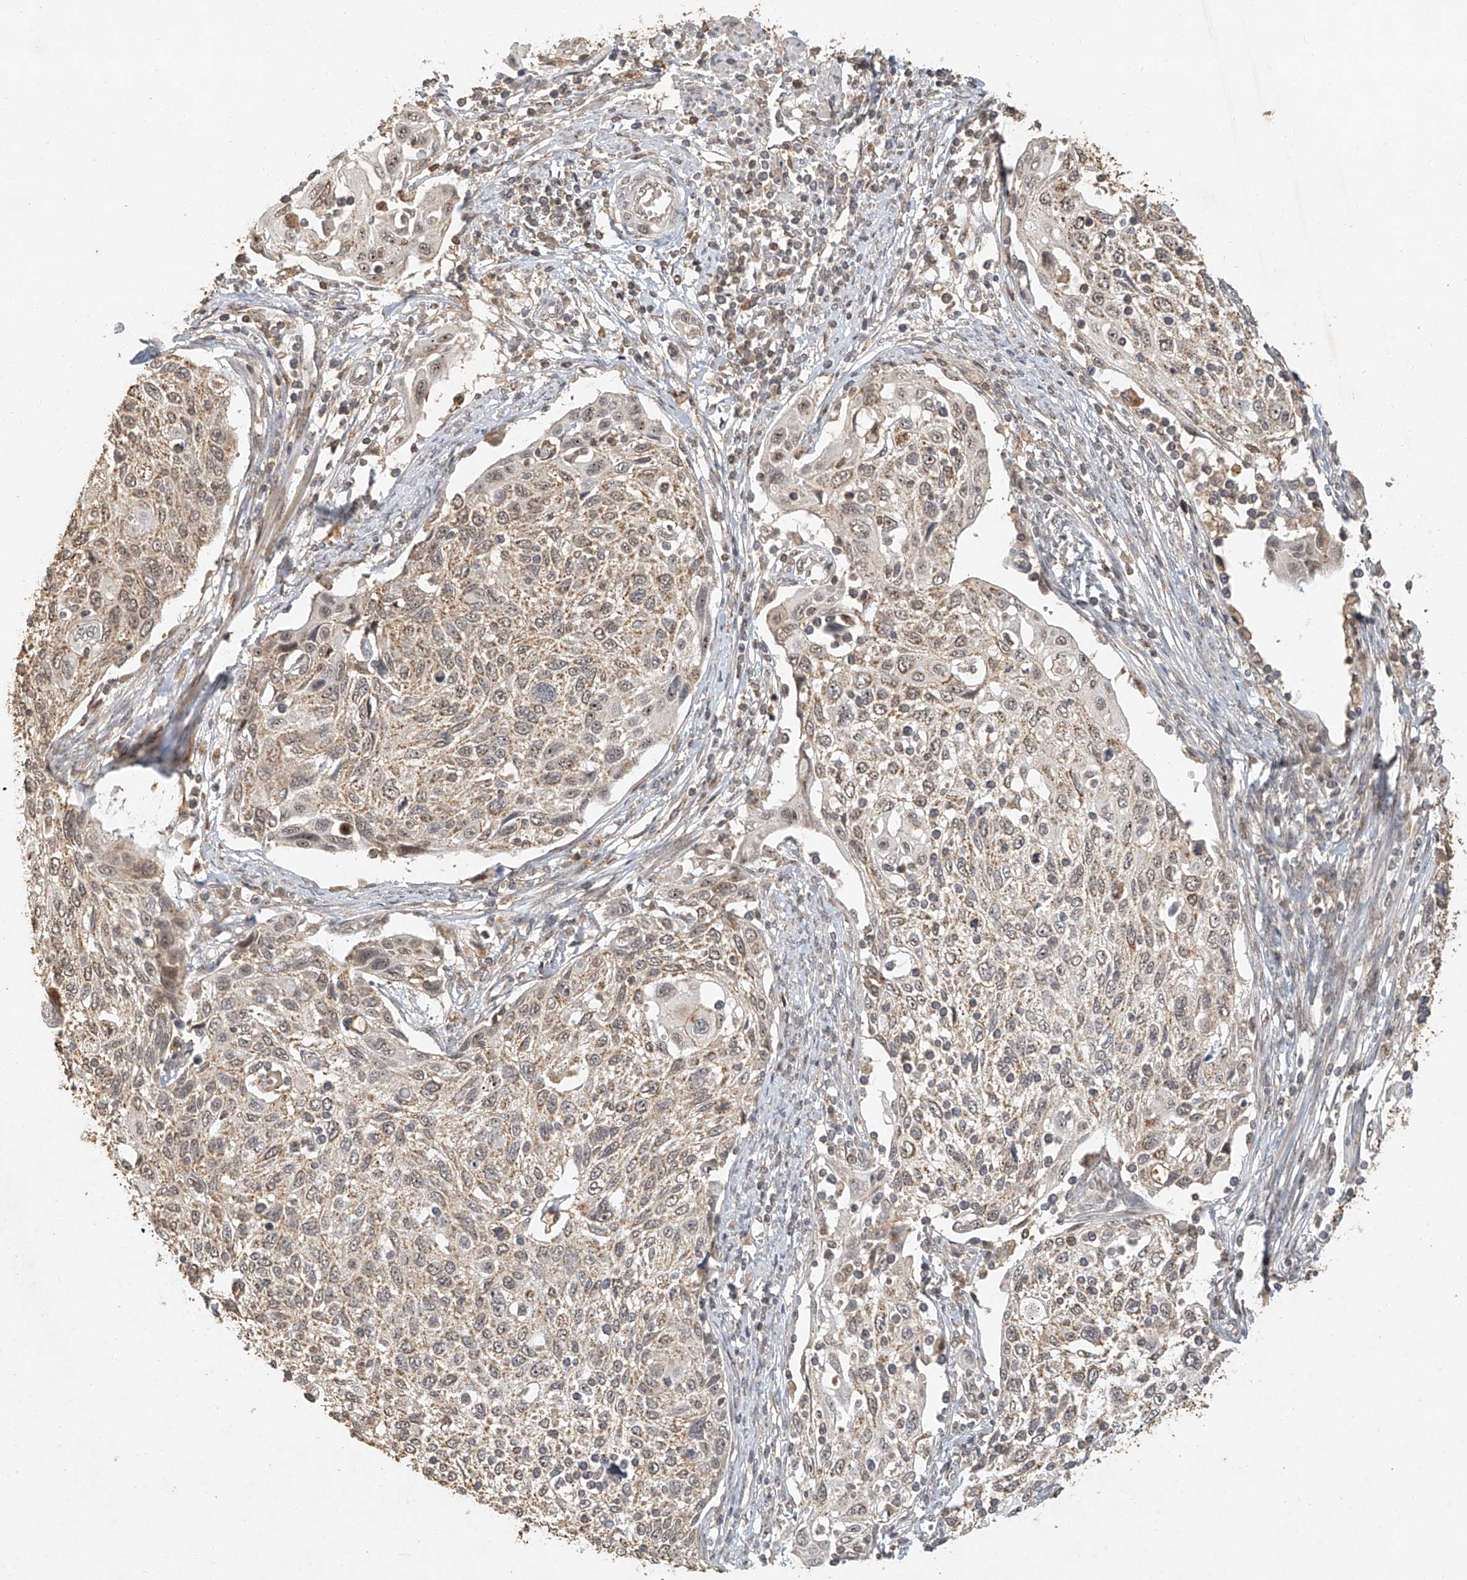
{"staining": {"intensity": "weak", "quantity": ">75%", "location": "cytoplasmic/membranous,nuclear"}, "tissue": "cervical cancer", "cell_type": "Tumor cells", "image_type": "cancer", "snomed": [{"axis": "morphology", "description": "Squamous cell carcinoma, NOS"}, {"axis": "topography", "description": "Cervix"}], "caption": "Cervical squamous cell carcinoma stained for a protein (brown) demonstrates weak cytoplasmic/membranous and nuclear positive staining in approximately >75% of tumor cells.", "gene": "CXorf58", "patient": {"sex": "female", "age": 70}}